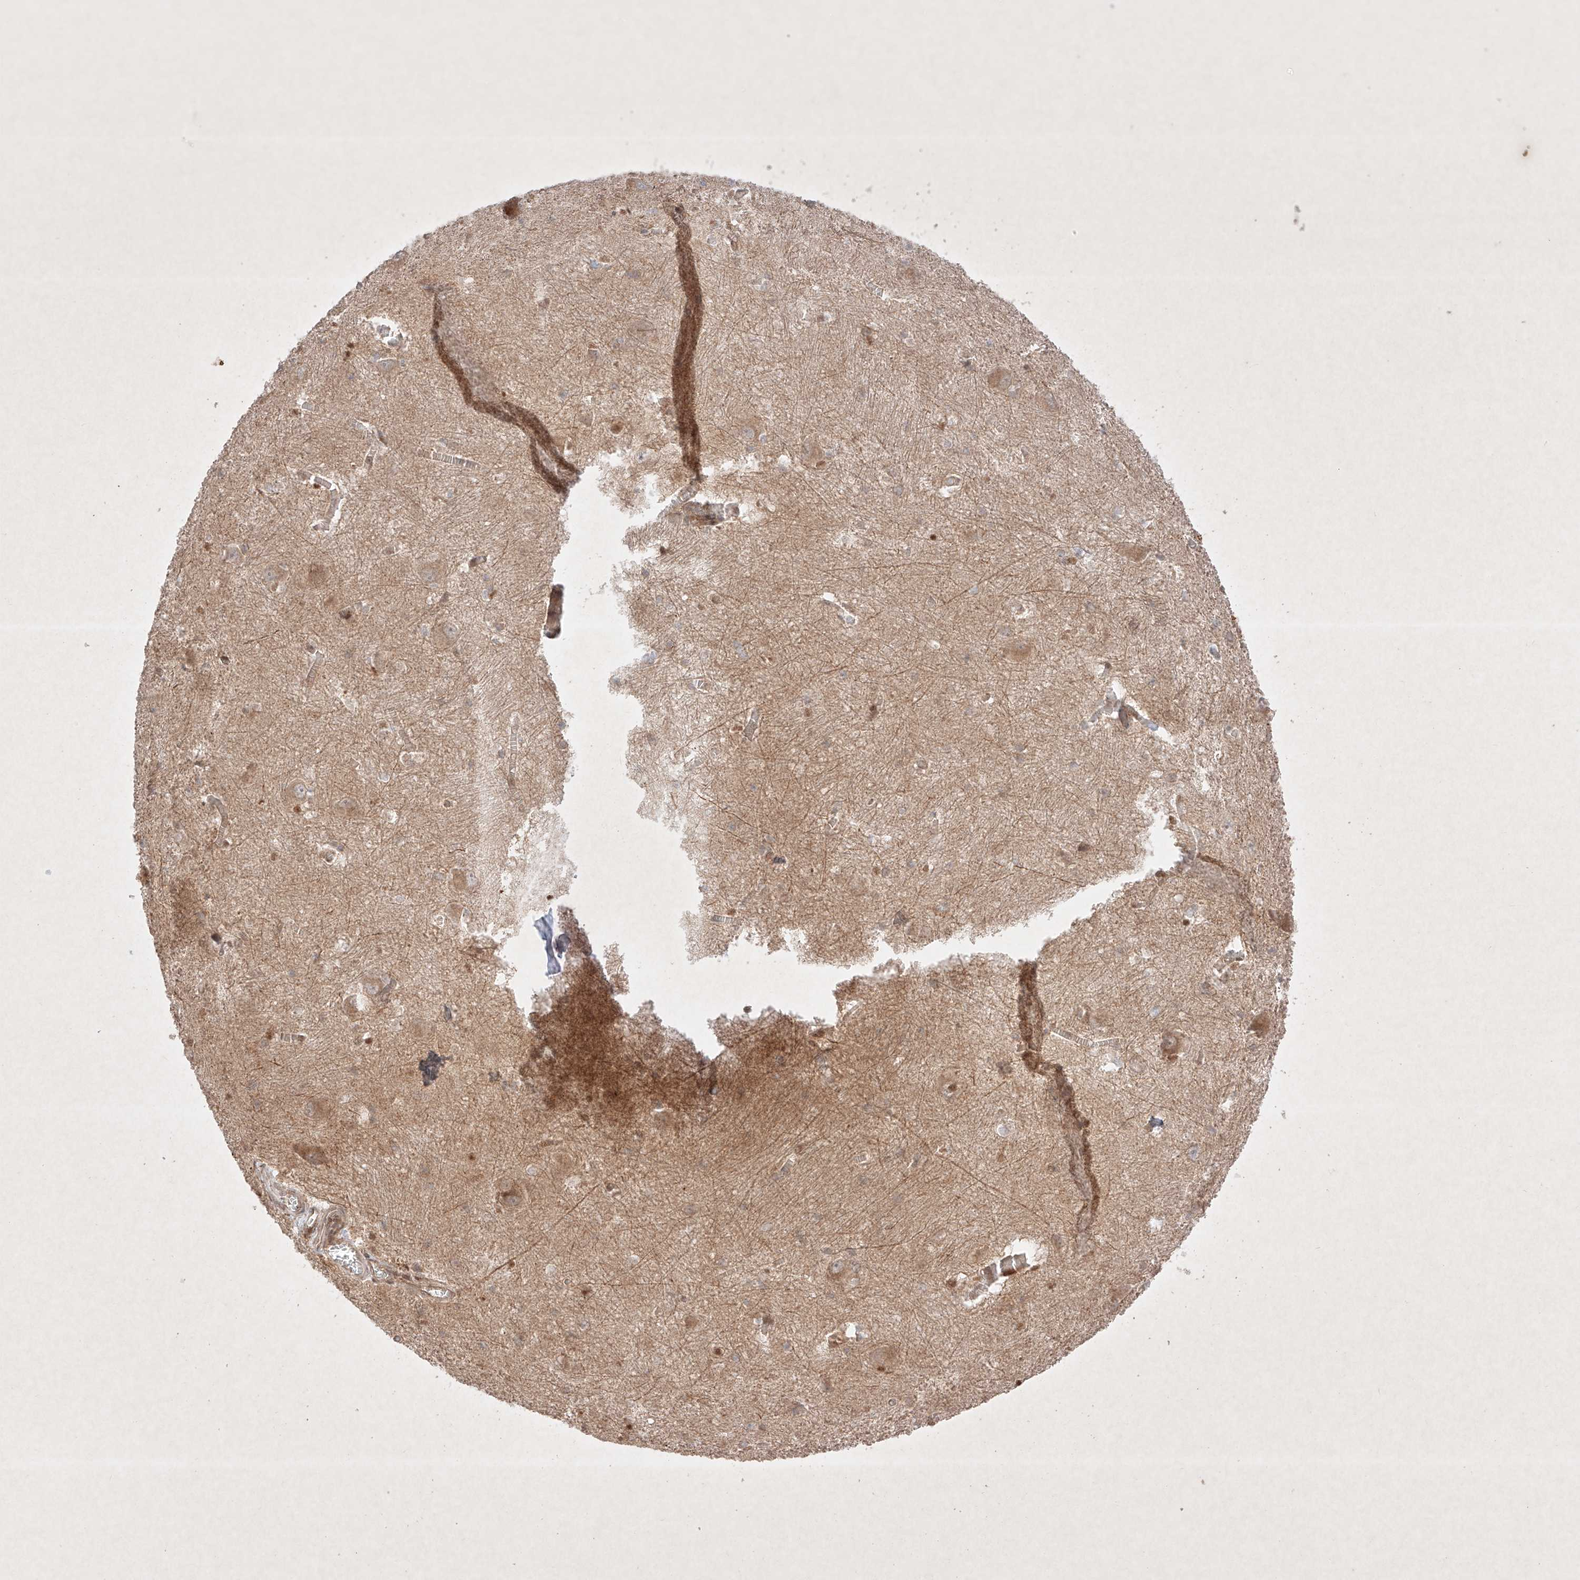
{"staining": {"intensity": "negative", "quantity": "none", "location": "none"}, "tissue": "caudate", "cell_type": "Glial cells", "image_type": "normal", "snomed": [{"axis": "morphology", "description": "Normal tissue, NOS"}, {"axis": "topography", "description": "Lateral ventricle wall"}], "caption": "High power microscopy histopathology image of an IHC image of normal caudate, revealing no significant staining in glial cells. (DAB immunohistochemistry (IHC) visualized using brightfield microscopy, high magnification).", "gene": "RNF31", "patient": {"sex": "male", "age": 37}}